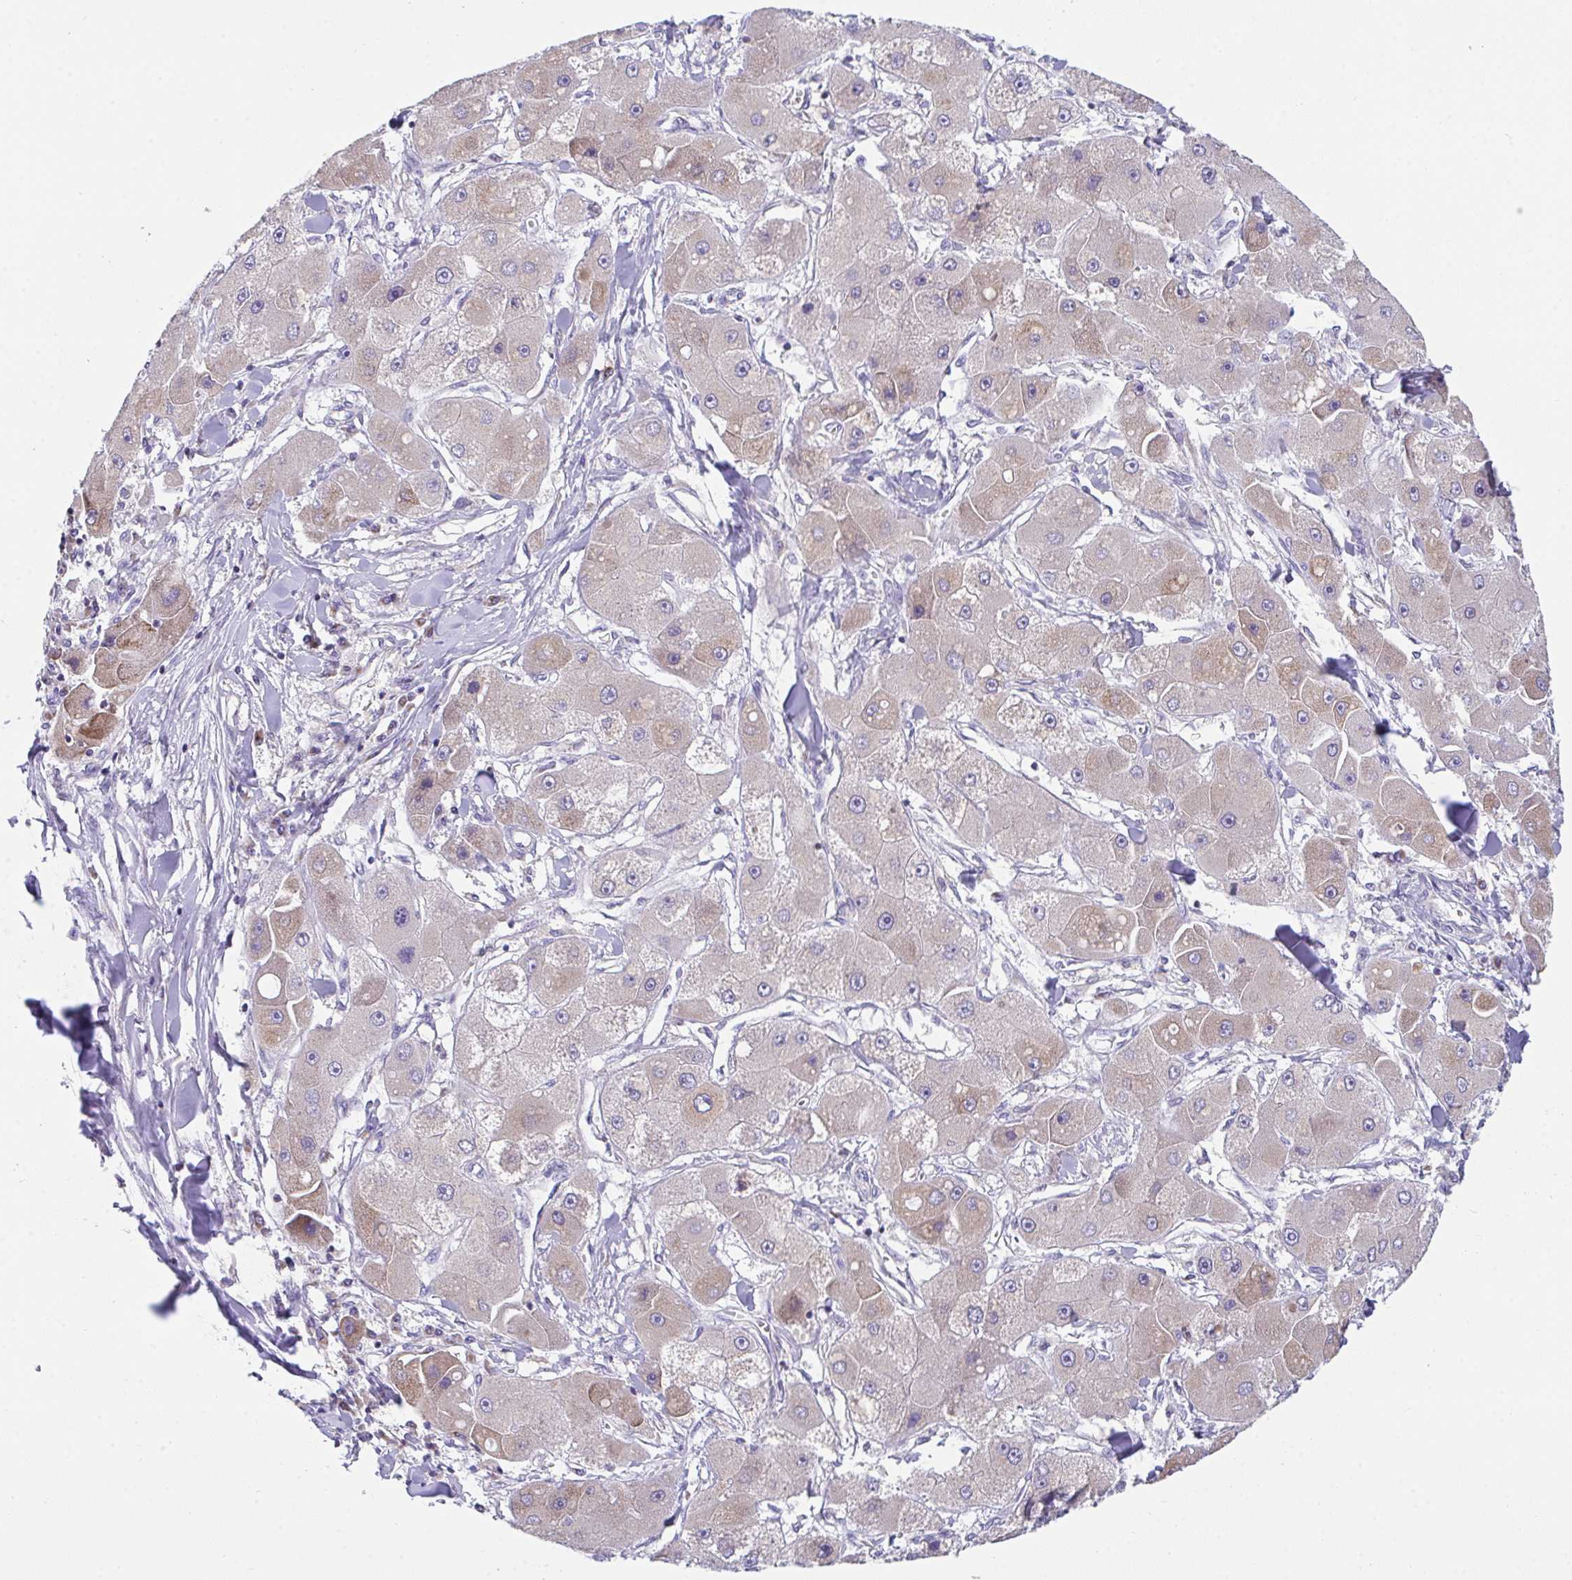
{"staining": {"intensity": "moderate", "quantity": "25%-75%", "location": "cytoplasmic/membranous"}, "tissue": "liver cancer", "cell_type": "Tumor cells", "image_type": "cancer", "snomed": [{"axis": "morphology", "description": "Carcinoma, Hepatocellular, NOS"}, {"axis": "topography", "description": "Liver"}], "caption": "A photomicrograph of human liver cancer stained for a protein reveals moderate cytoplasmic/membranous brown staining in tumor cells.", "gene": "MIA3", "patient": {"sex": "male", "age": 24}}